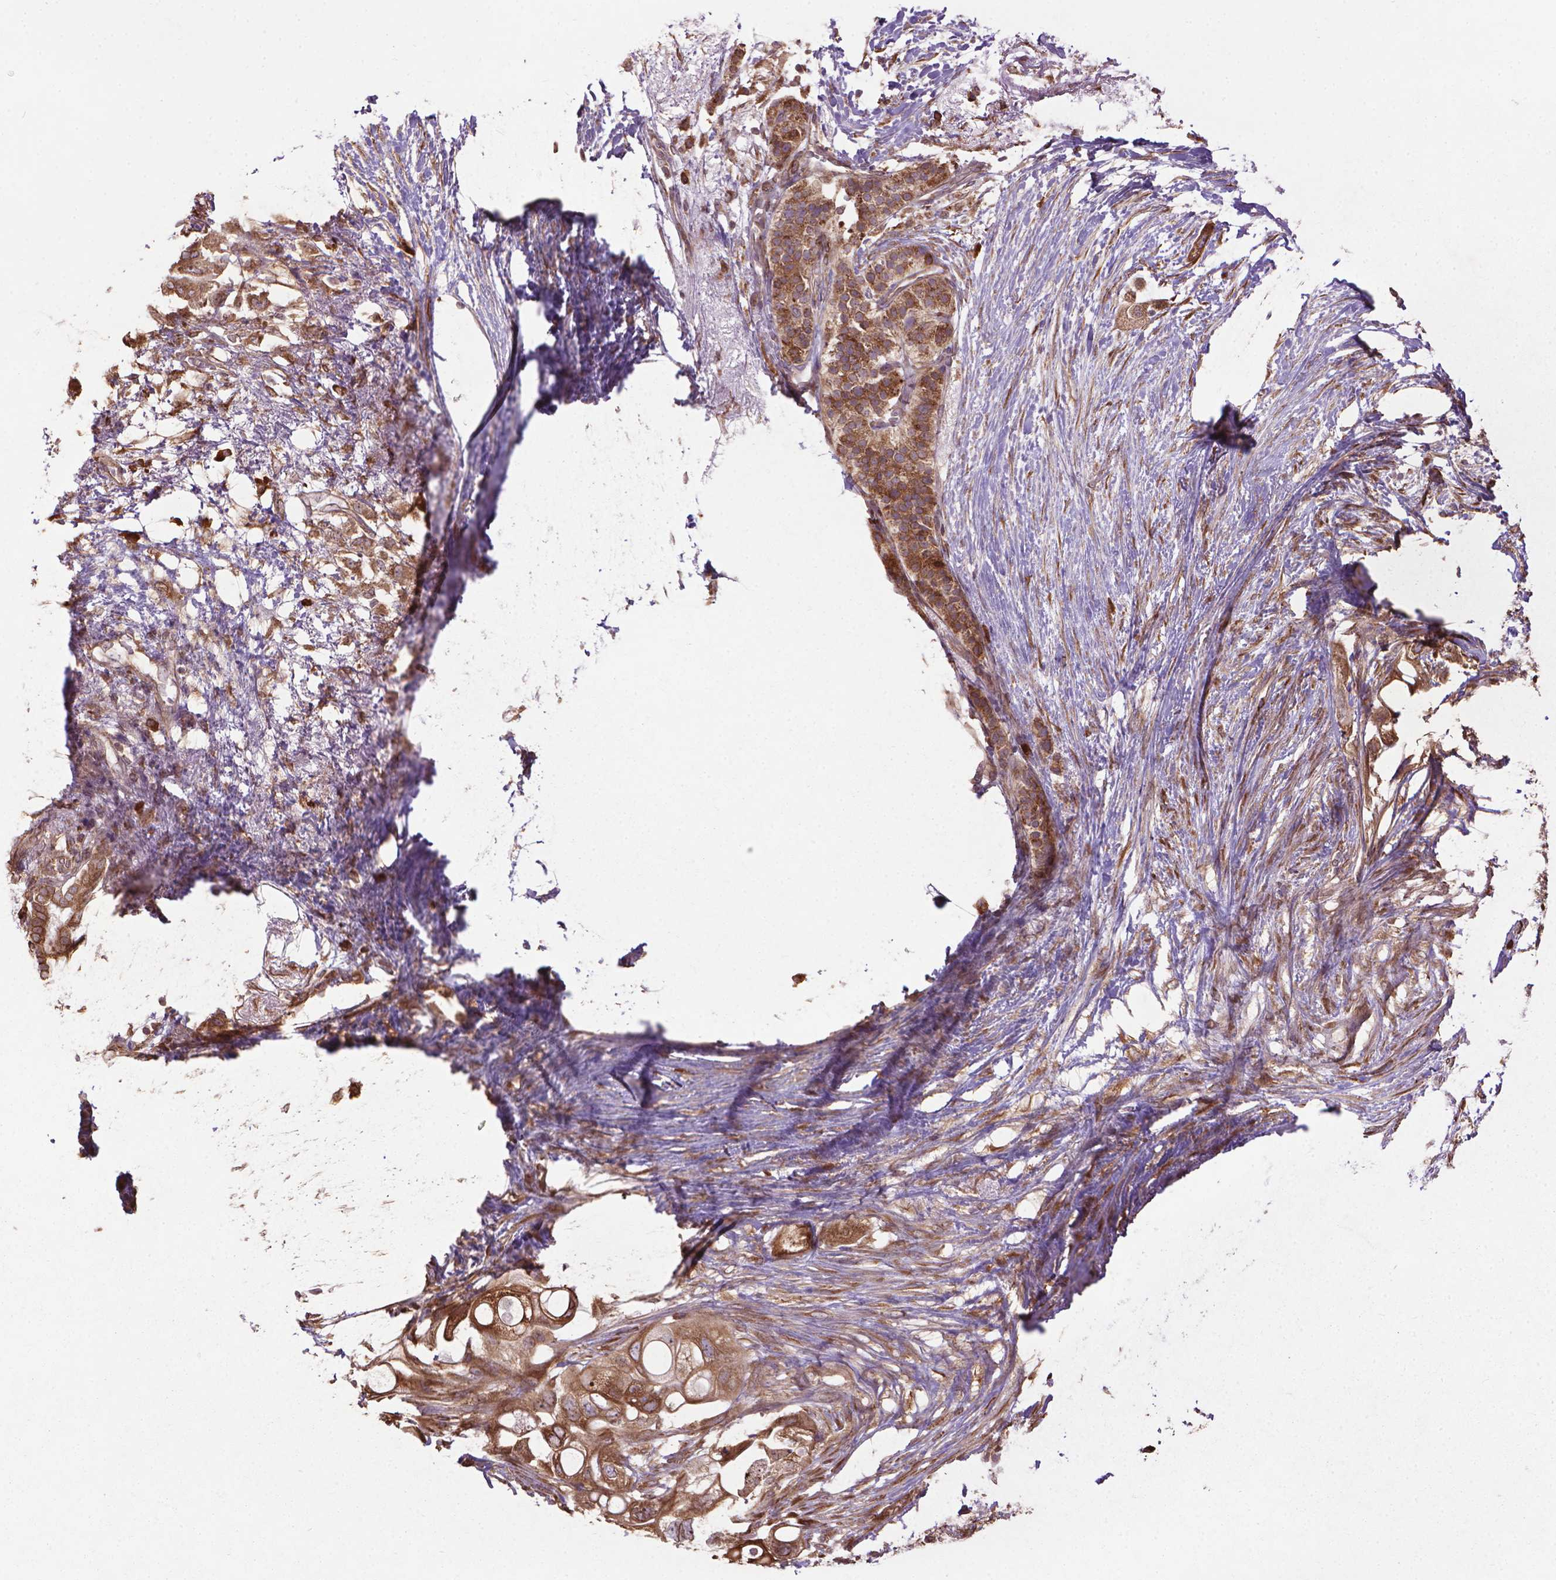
{"staining": {"intensity": "moderate", "quantity": ">75%", "location": "cytoplasmic/membranous"}, "tissue": "pancreatic cancer", "cell_type": "Tumor cells", "image_type": "cancer", "snomed": [{"axis": "morphology", "description": "Adenocarcinoma, NOS"}, {"axis": "topography", "description": "Pancreas"}], "caption": "A micrograph showing moderate cytoplasmic/membranous staining in approximately >75% of tumor cells in pancreatic cancer (adenocarcinoma), as visualized by brown immunohistochemical staining.", "gene": "GAS1", "patient": {"sex": "female", "age": 72}}